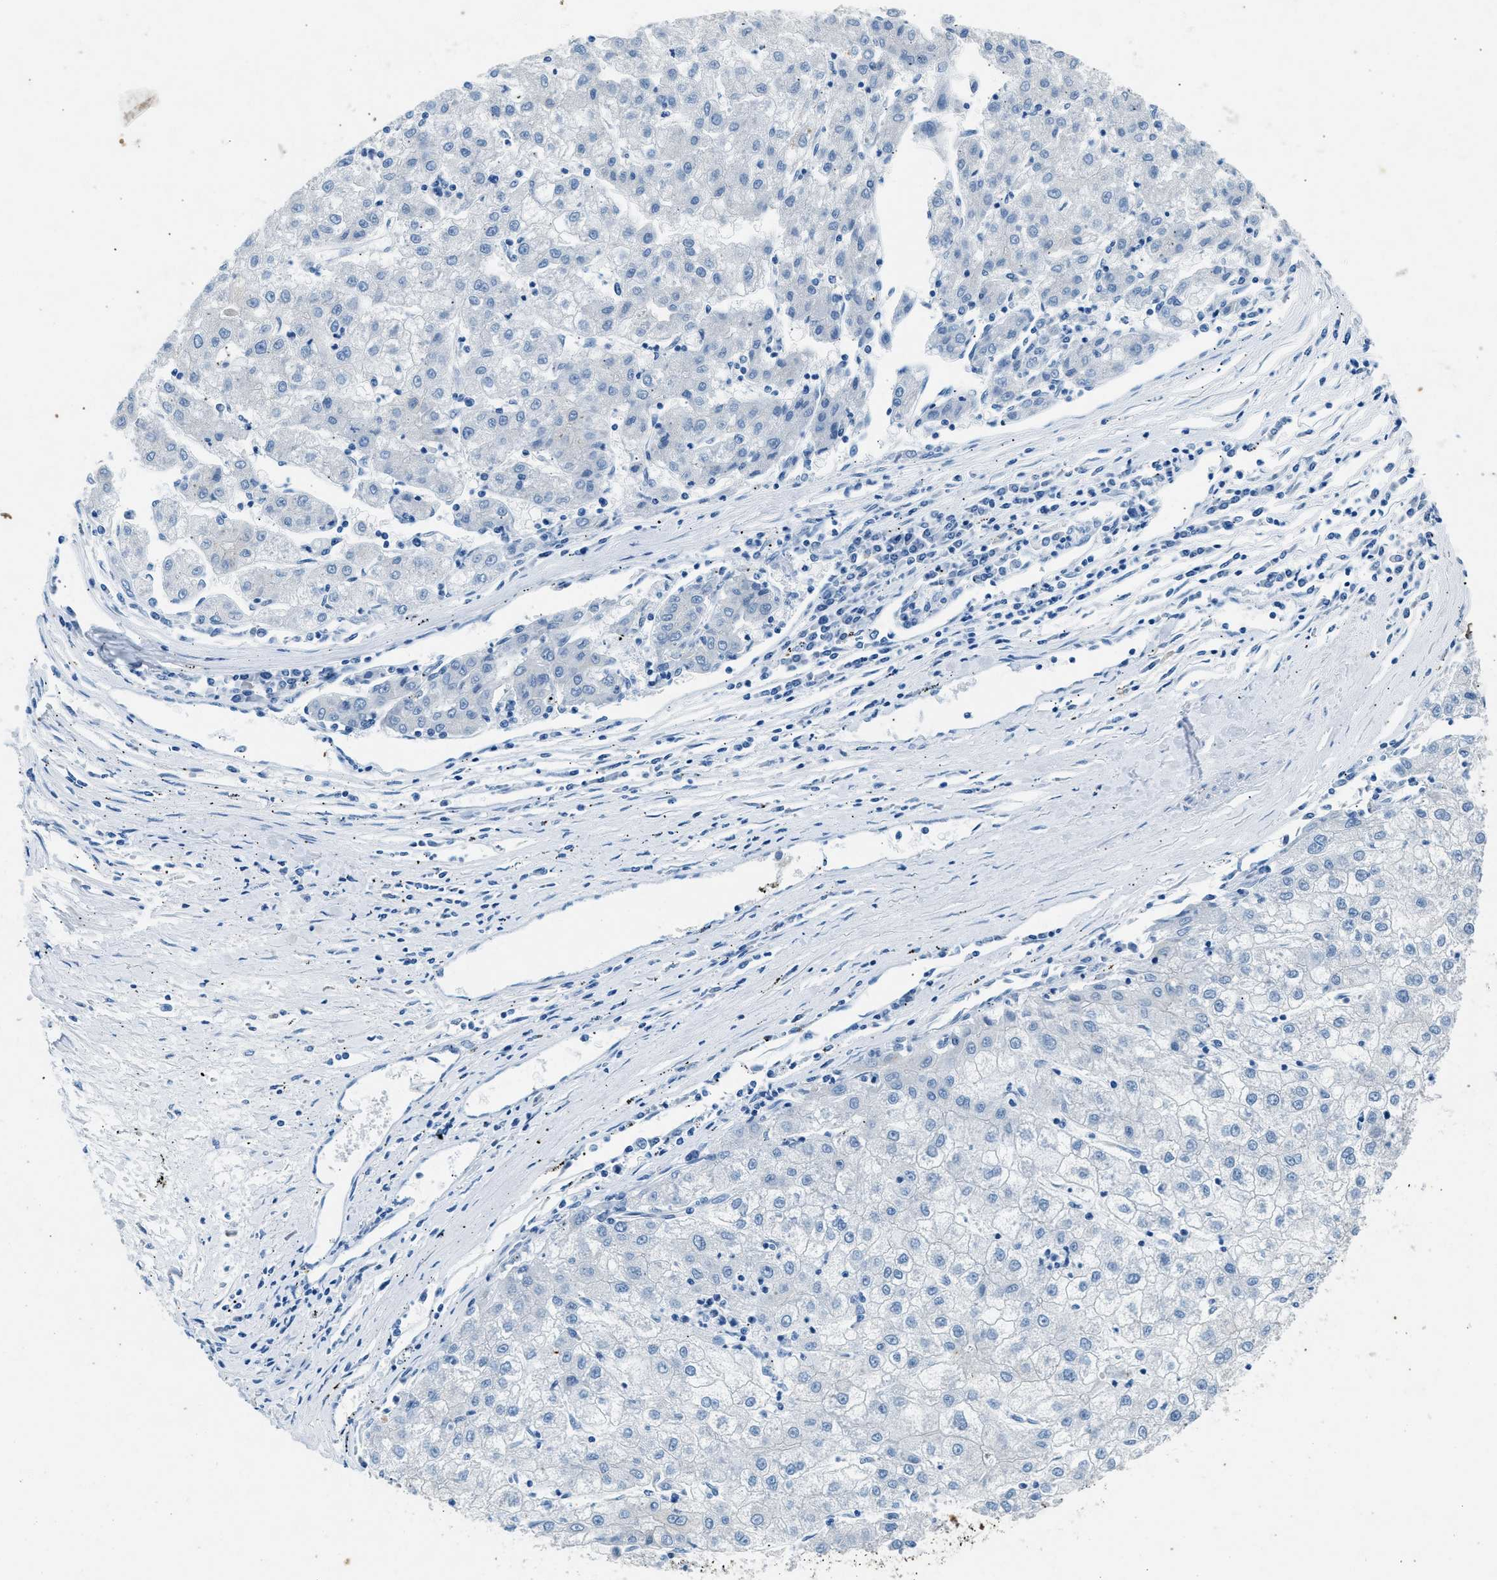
{"staining": {"intensity": "negative", "quantity": "none", "location": "none"}, "tissue": "liver cancer", "cell_type": "Tumor cells", "image_type": "cancer", "snomed": [{"axis": "morphology", "description": "Carcinoma, Hepatocellular, NOS"}, {"axis": "topography", "description": "Liver"}], "caption": "DAB immunohistochemical staining of liver cancer (hepatocellular carcinoma) exhibits no significant expression in tumor cells.", "gene": "CFAP20", "patient": {"sex": "male", "age": 72}}